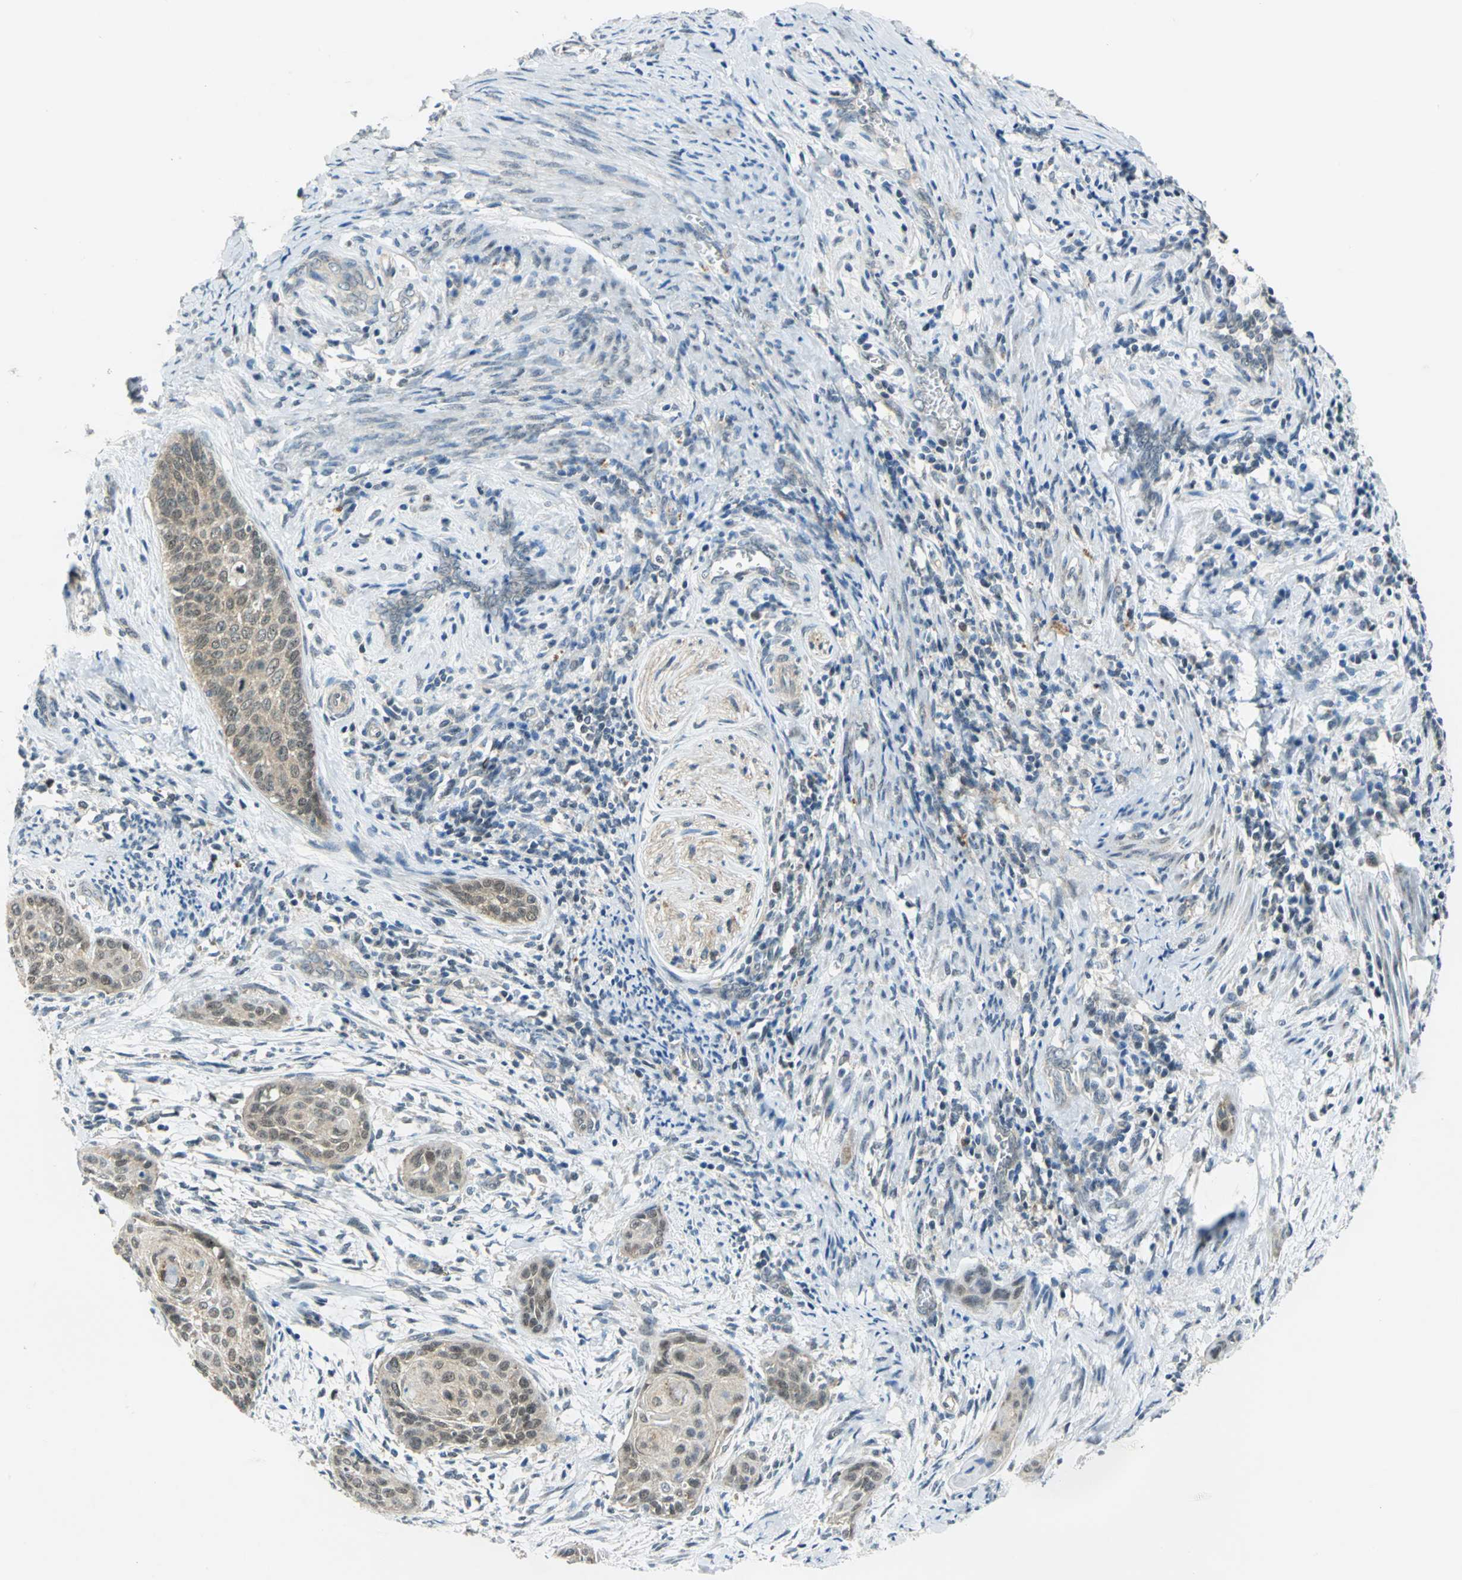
{"staining": {"intensity": "moderate", "quantity": ">75%", "location": "cytoplasmic/membranous,nuclear"}, "tissue": "cervical cancer", "cell_type": "Tumor cells", "image_type": "cancer", "snomed": [{"axis": "morphology", "description": "Squamous cell carcinoma, NOS"}, {"axis": "topography", "description": "Cervix"}], "caption": "This photomicrograph shows IHC staining of human cervical squamous cell carcinoma, with medium moderate cytoplasmic/membranous and nuclear positivity in about >75% of tumor cells.", "gene": "PIN1", "patient": {"sex": "female", "age": 33}}